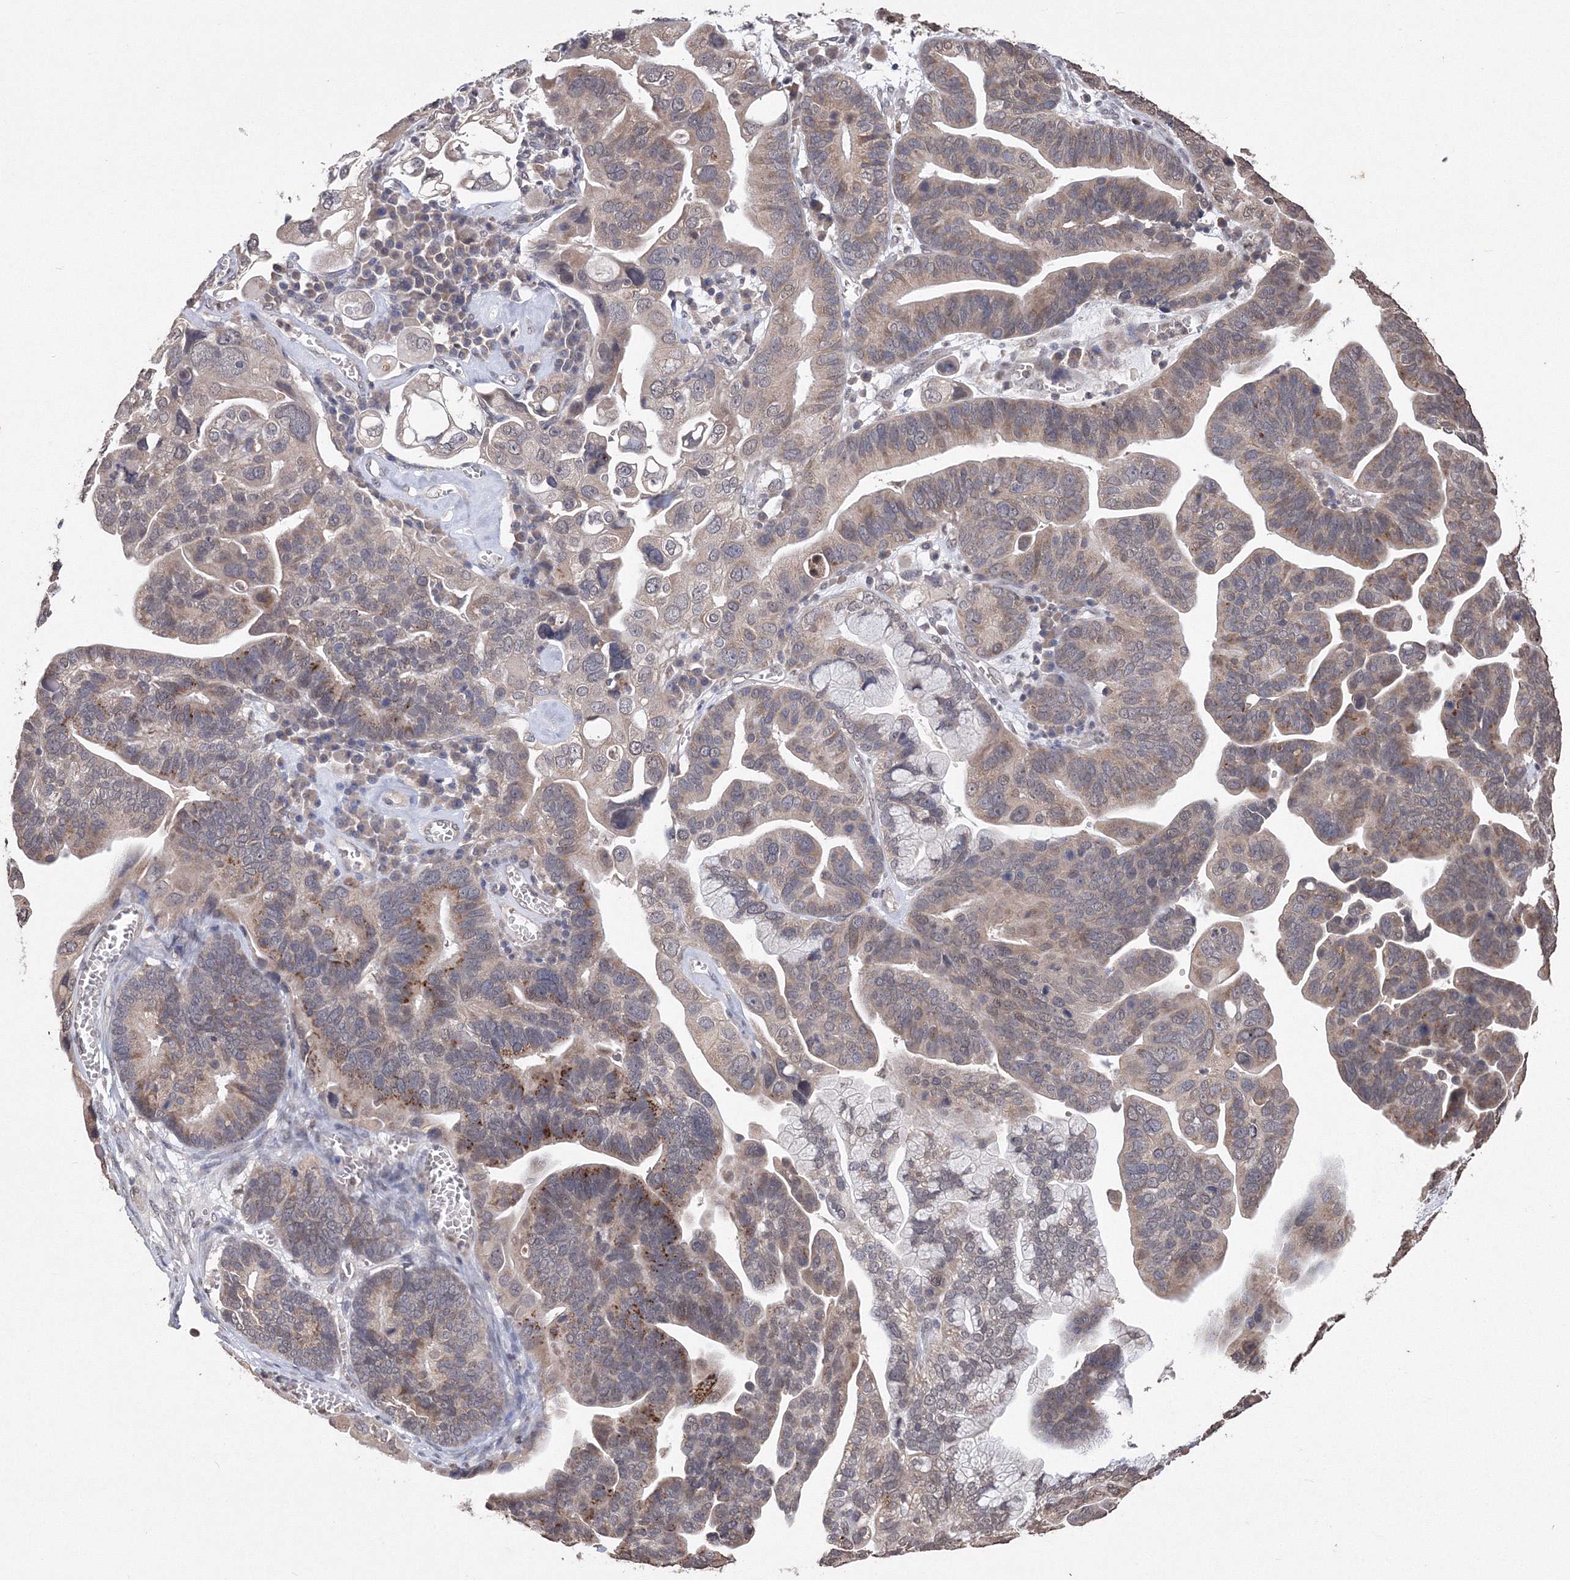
{"staining": {"intensity": "moderate", "quantity": "25%-75%", "location": "cytoplasmic/membranous"}, "tissue": "ovarian cancer", "cell_type": "Tumor cells", "image_type": "cancer", "snomed": [{"axis": "morphology", "description": "Cystadenocarcinoma, serous, NOS"}, {"axis": "topography", "description": "Ovary"}], "caption": "Protein expression analysis of human ovarian cancer reveals moderate cytoplasmic/membranous staining in about 25%-75% of tumor cells.", "gene": "GPN1", "patient": {"sex": "female", "age": 56}}